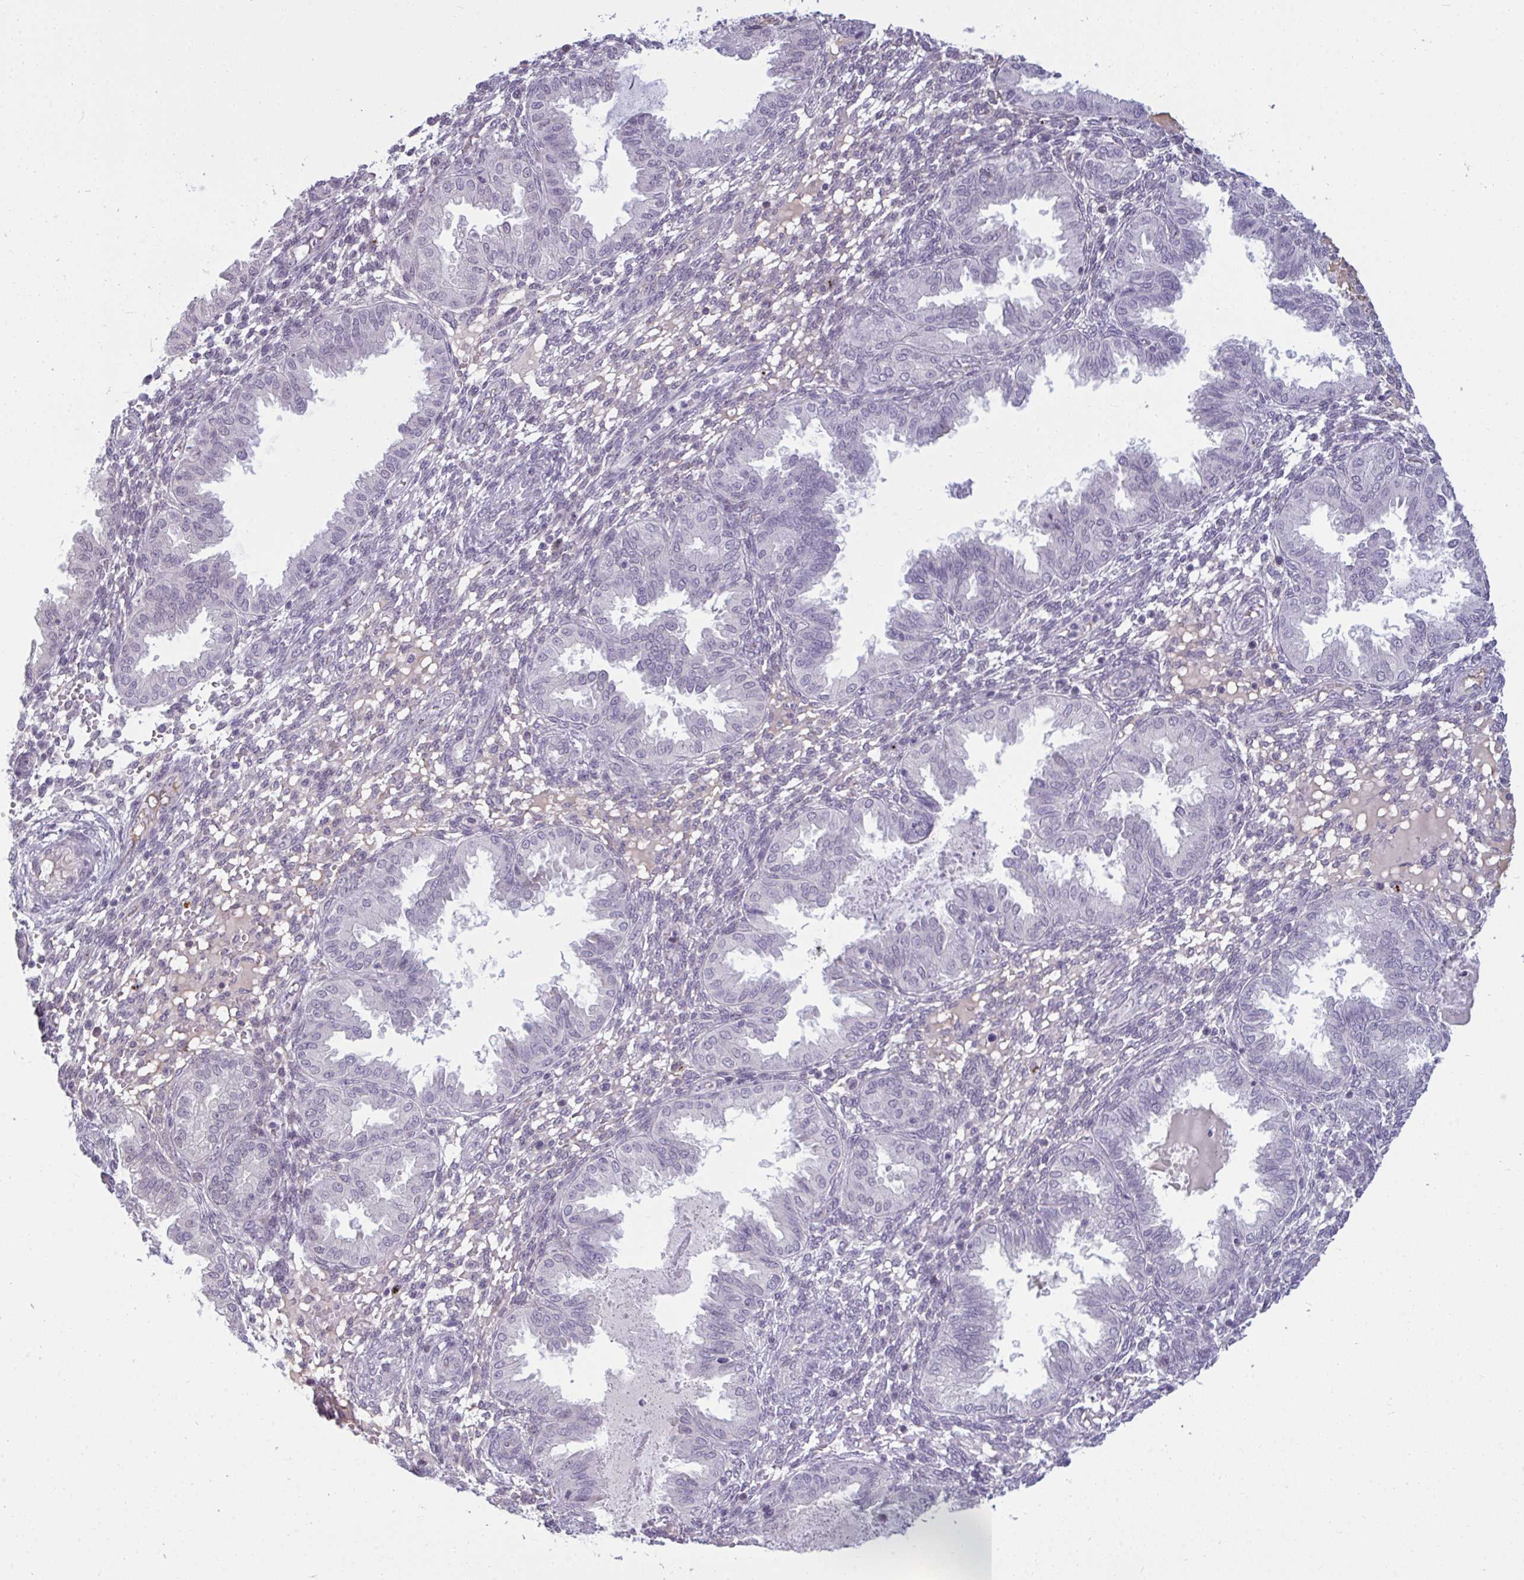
{"staining": {"intensity": "negative", "quantity": "none", "location": "none"}, "tissue": "endometrium", "cell_type": "Cells in endometrial stroma", "image_type": "normal", "snomed": [{"axis": "morphology", "description": "Normal tissue, NOS"}, {"axis": "topography", "description": "Endometrium"}], "caption": "A histopathology image of endometrium stained for a protein exhibits no brown staining in cells in endometrial stroma.", "gene": "RNASEH1", "patient": {"sex": "female", "age": 33}}